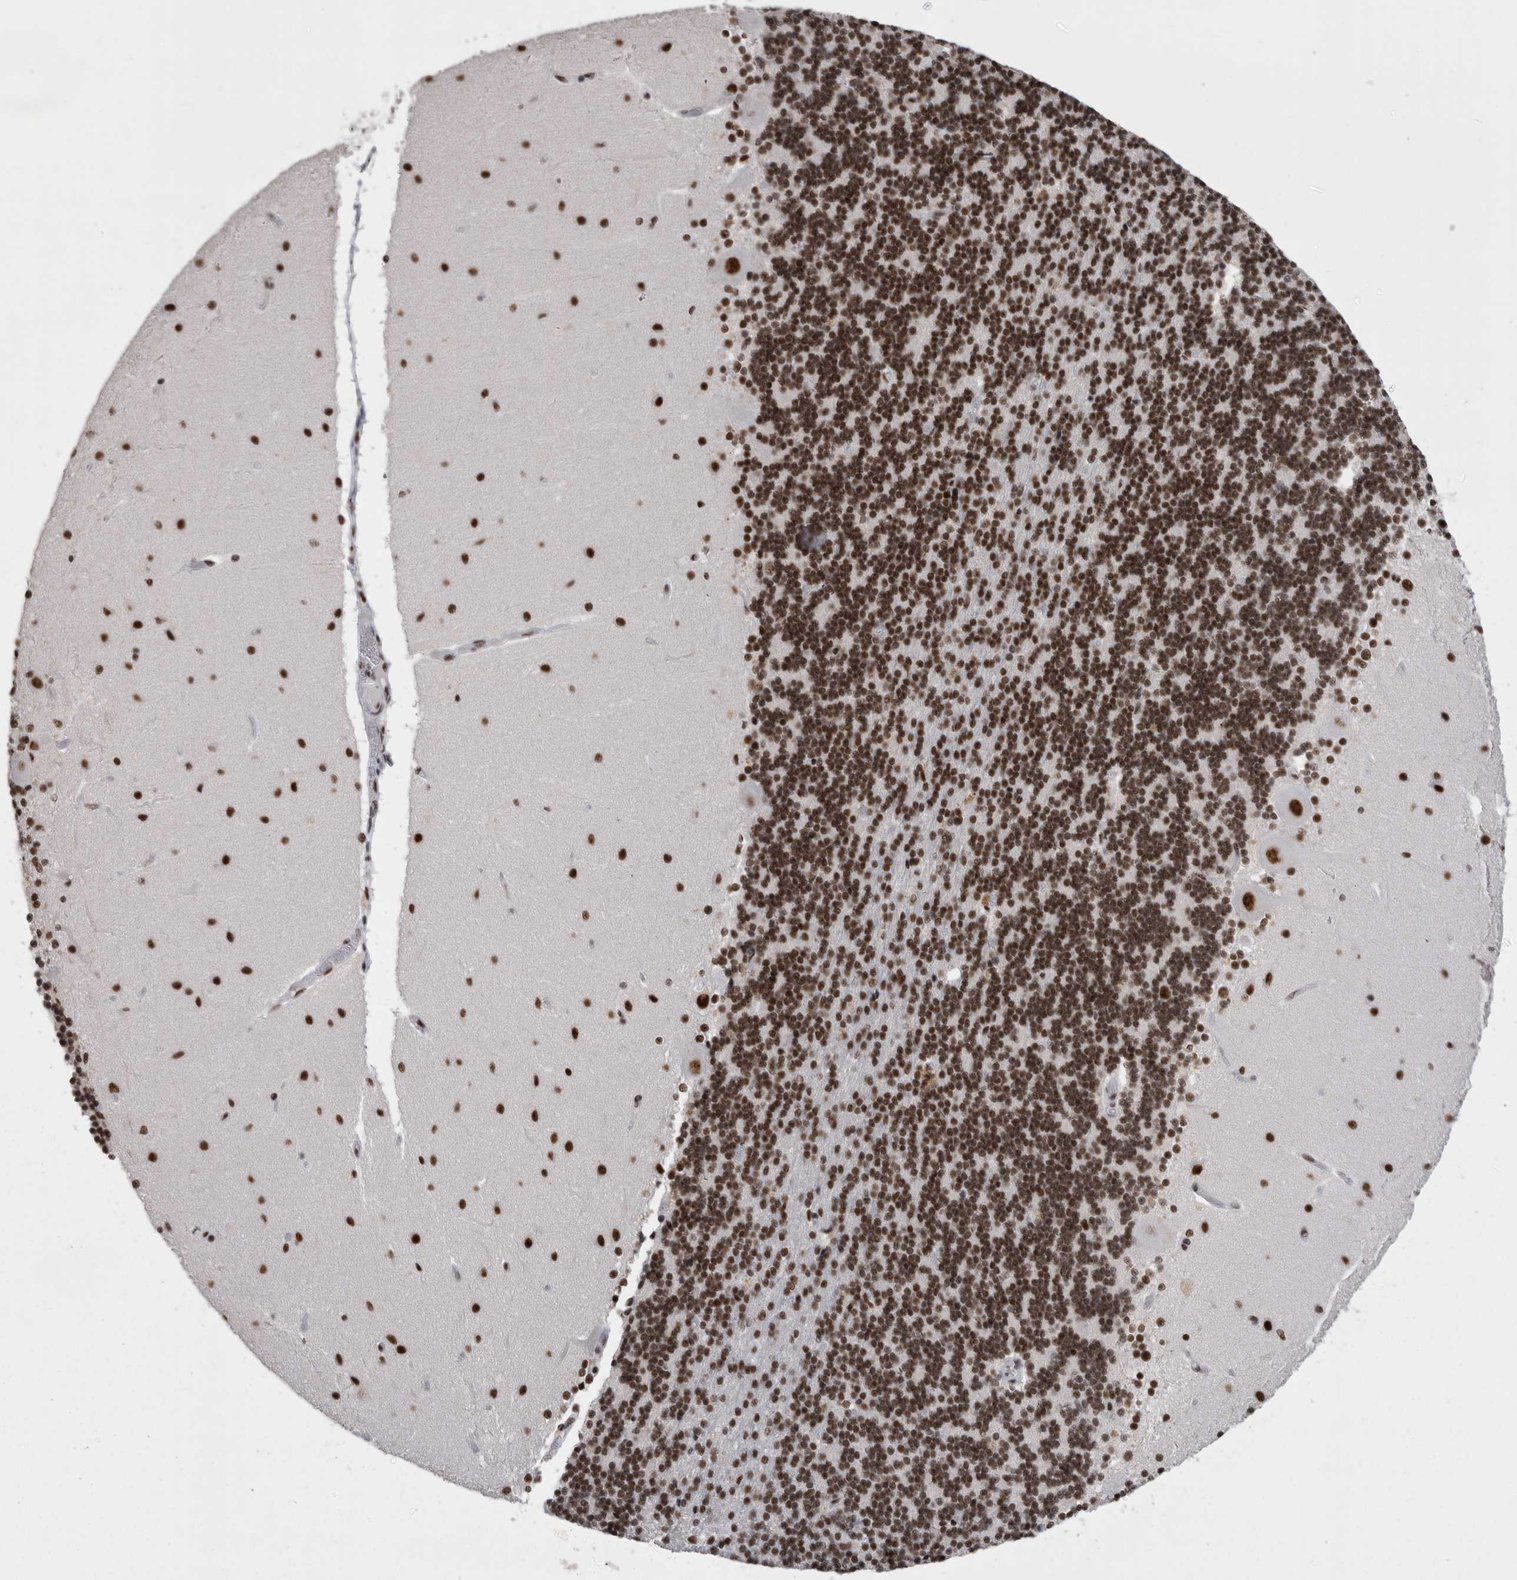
{"staining": {"intensity": "strong", "quantity": ">75%", "location": "nuclear"}, "tissue": "cerebellum", "cell_type": "Cells in granular layer", "image_type": "normal", "snomed": [{"axis": "morphology", "description": "Normal tissue, NOS"}, {"axis": "topography", "description": "Cerebellum"}], "caption": "Brown immunohistochemical staining in normal cerebellum displays strong nuclear positivity in about >75% of cells in granular layer.", "gene": "SNRNP40", "patient": {"sex": "female", "age": 54}}